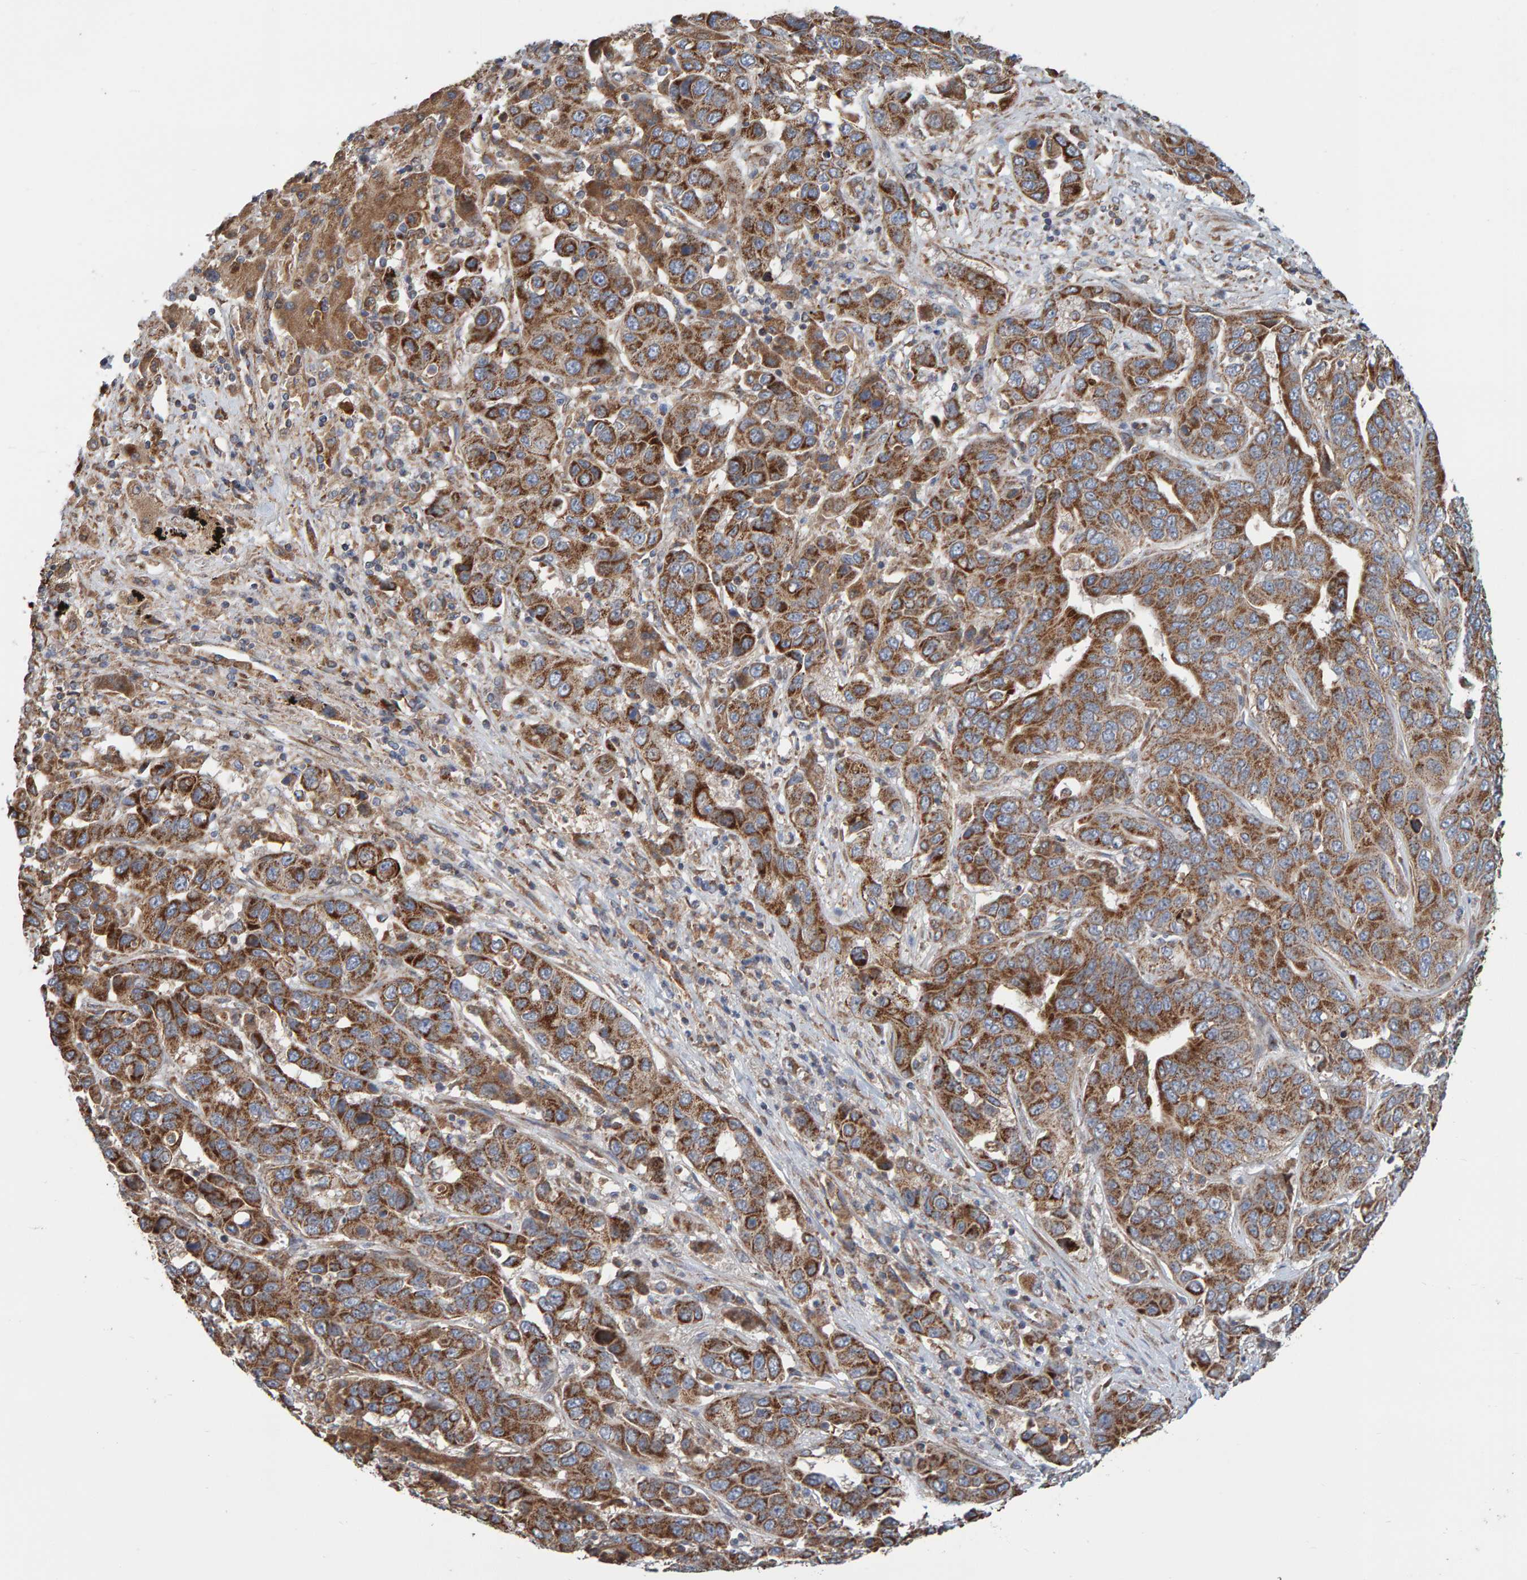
{"staining": {"intensity": "strong", "quantity": ">75%", "location": "cytoplasmic/membranous"}, "tissue": "liver cancer", "cell_type": "Tumor cells", "image_type": "cancer", "snomed": [{"axis": "morphology", "description": "Cholangiocarcinoma"}, {"axis": "topography", "description": "Liver"}], "caption": "Protein staining displays strong cytoplasmic/membranous positivity in about >75% of tumor cells in liver cancer (cholangiocarcinoma). (Stains: DAB (3,3'-diaminobenzidine) in brown, nuclei in blue, Microscopy: brightfield microscopy at high magnification).", "gene": "MRPL45", "patient": {"sex": "female", "age": 52}}